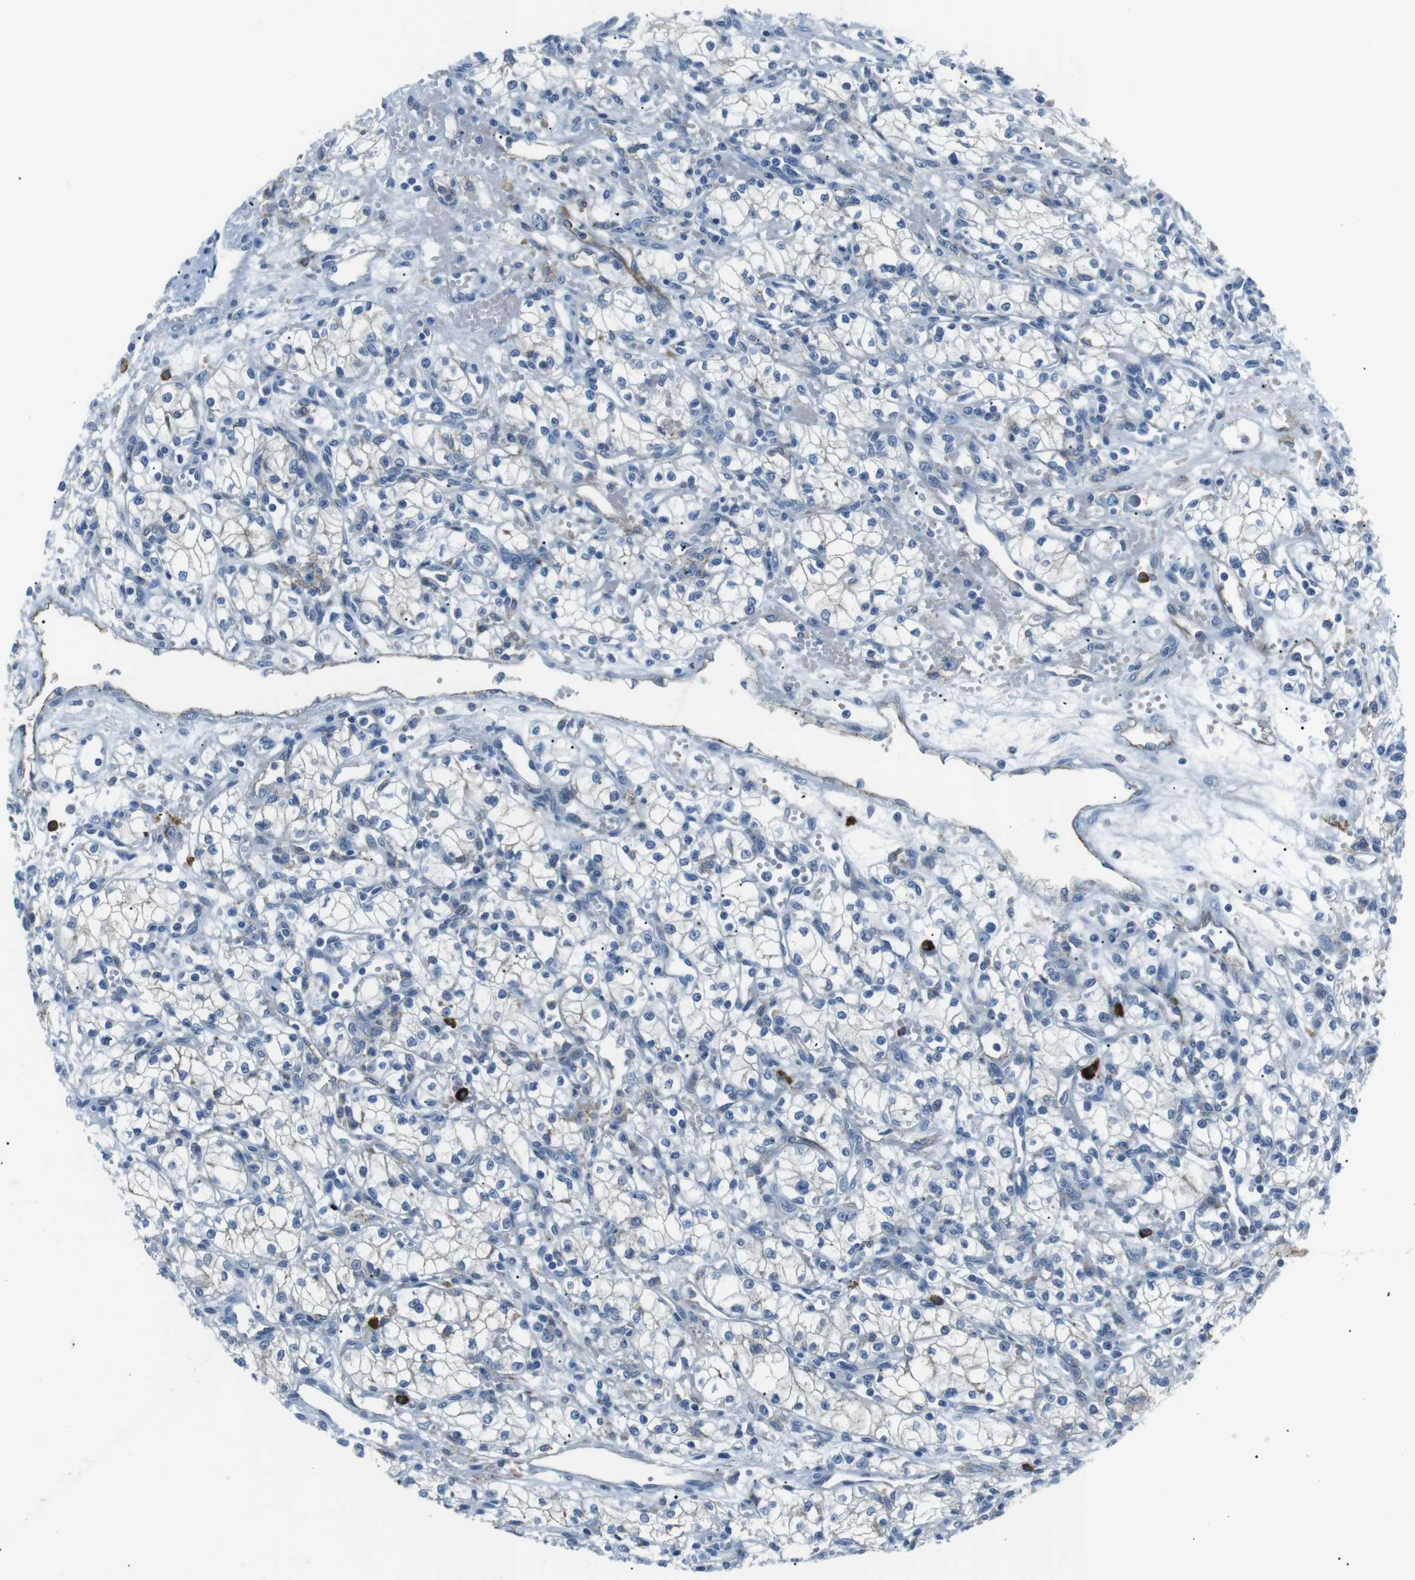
{"staining": {"intensity": "weak", "quantity": "<25%", "location": "cytoplasmic/membranous"}, "tissue": "renal cancer", "cell_type": "Tumor cells", "image_type": "cancer", "snomed": [{"axis": "morphology", "description": "Normal tissue, NOS"}, {"axis": "morphology", "description": "Adenocarcinoma, NOS"}, {"axis": "topography", "description": "Kidney"}], "caption": "Renal cancer was stained to show a protein in brown. There is no significant expression in tumor cells.", "gene": "CSF2RA", "patient": {"sex": "male", "age": 59}}